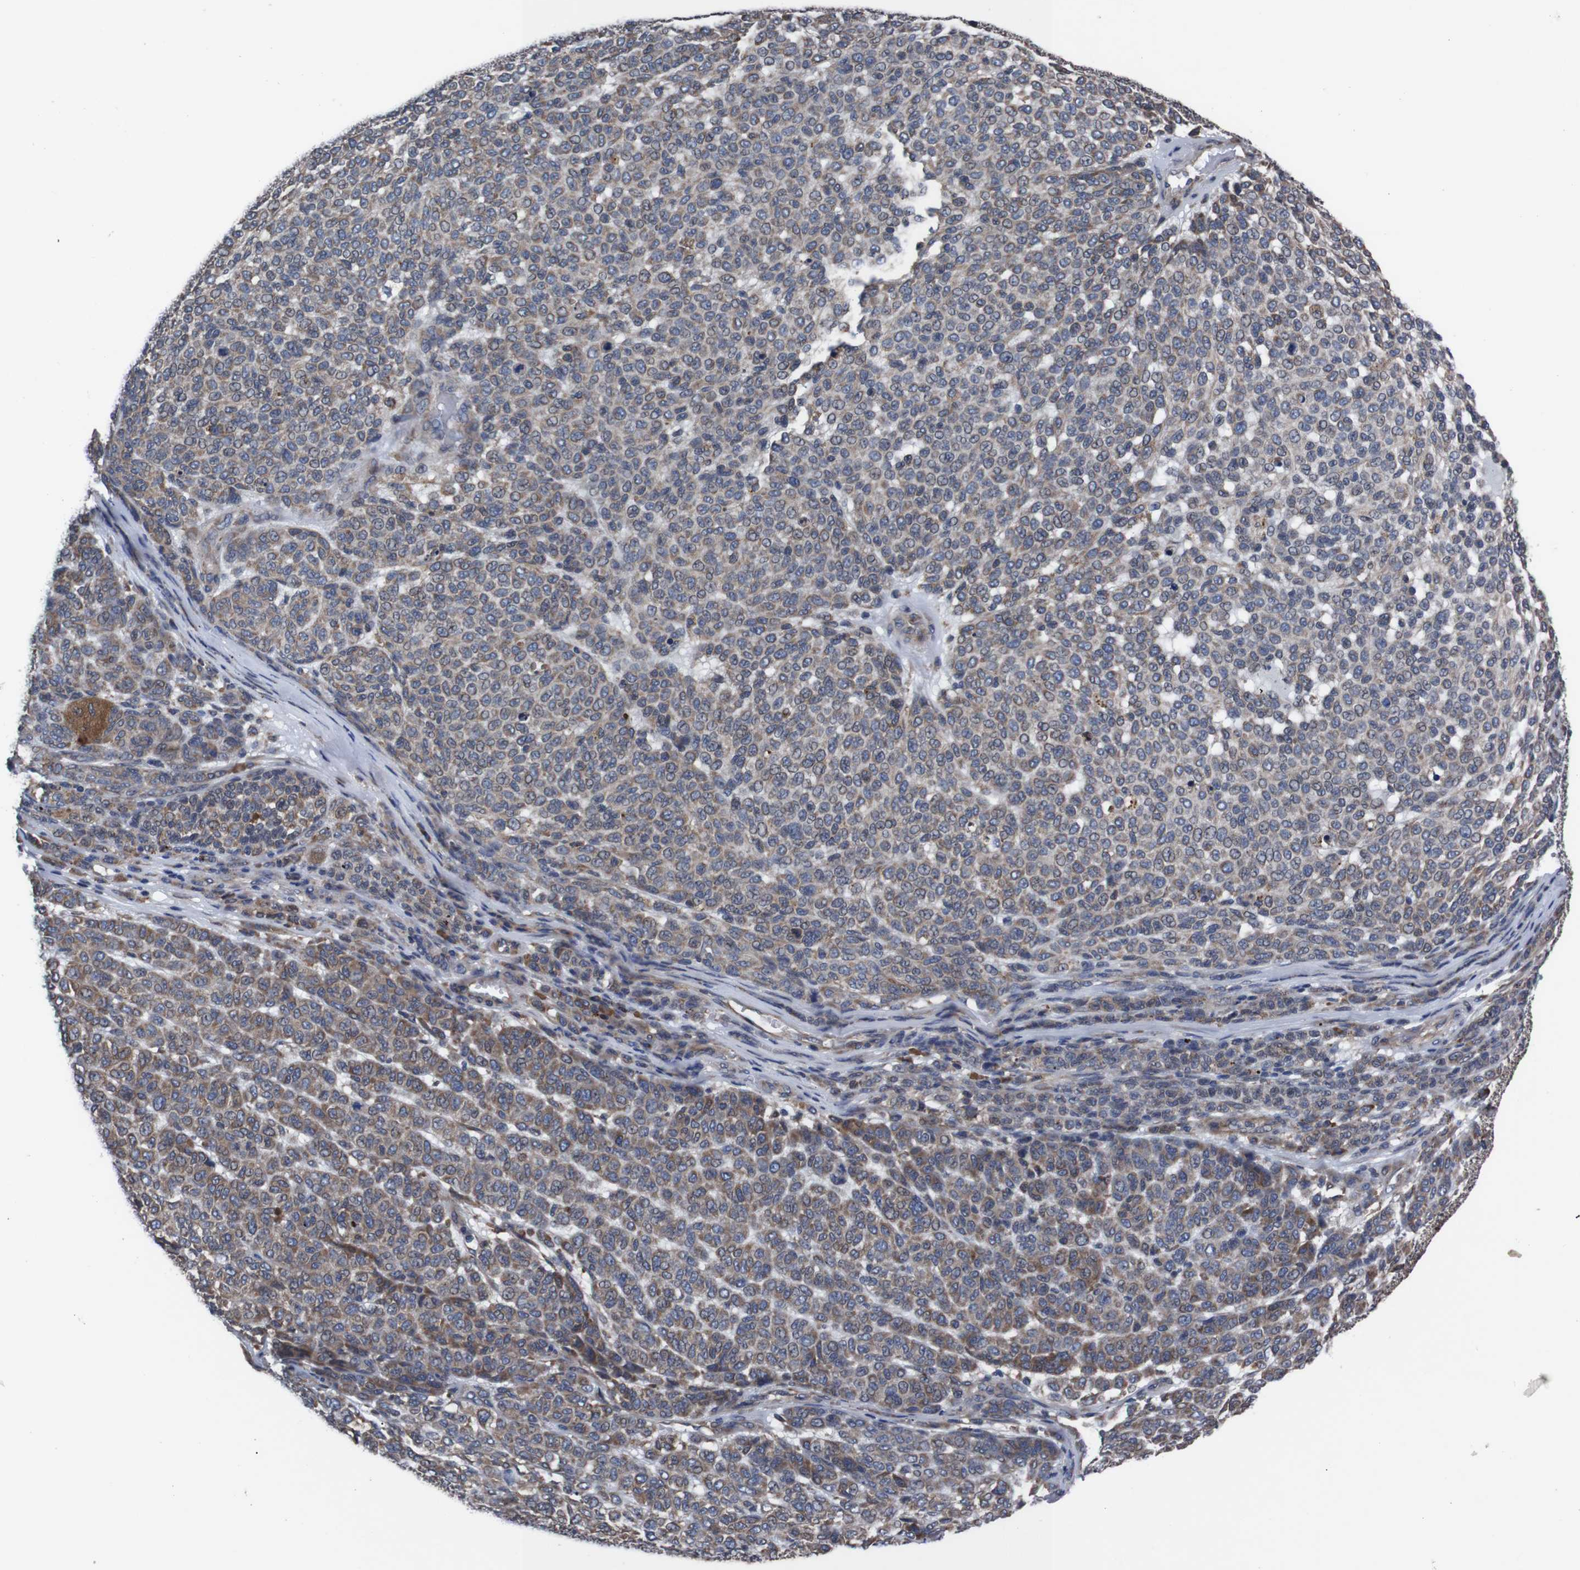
{"staining": {"intensity": "moderate", "quantity": ">75%", "location": "cytoplasmic/membranous"}, "tissue": "melanoma", "cell_type": "Tumor cells", "image_type": "cancer", "snomed": [{"axis": "morphology", "description": "Malignant melanoma, NOS"}, {"axis": "topography", "description": "Skin"}], "caption": "Human malignant melanoma stained with a brown dye displays moderate cytoplasmic/membranous positive positivity in about >75% of tumor cells.", "gene": "SIGMAR1", "patient": {"sex": "male", "age": 59}}